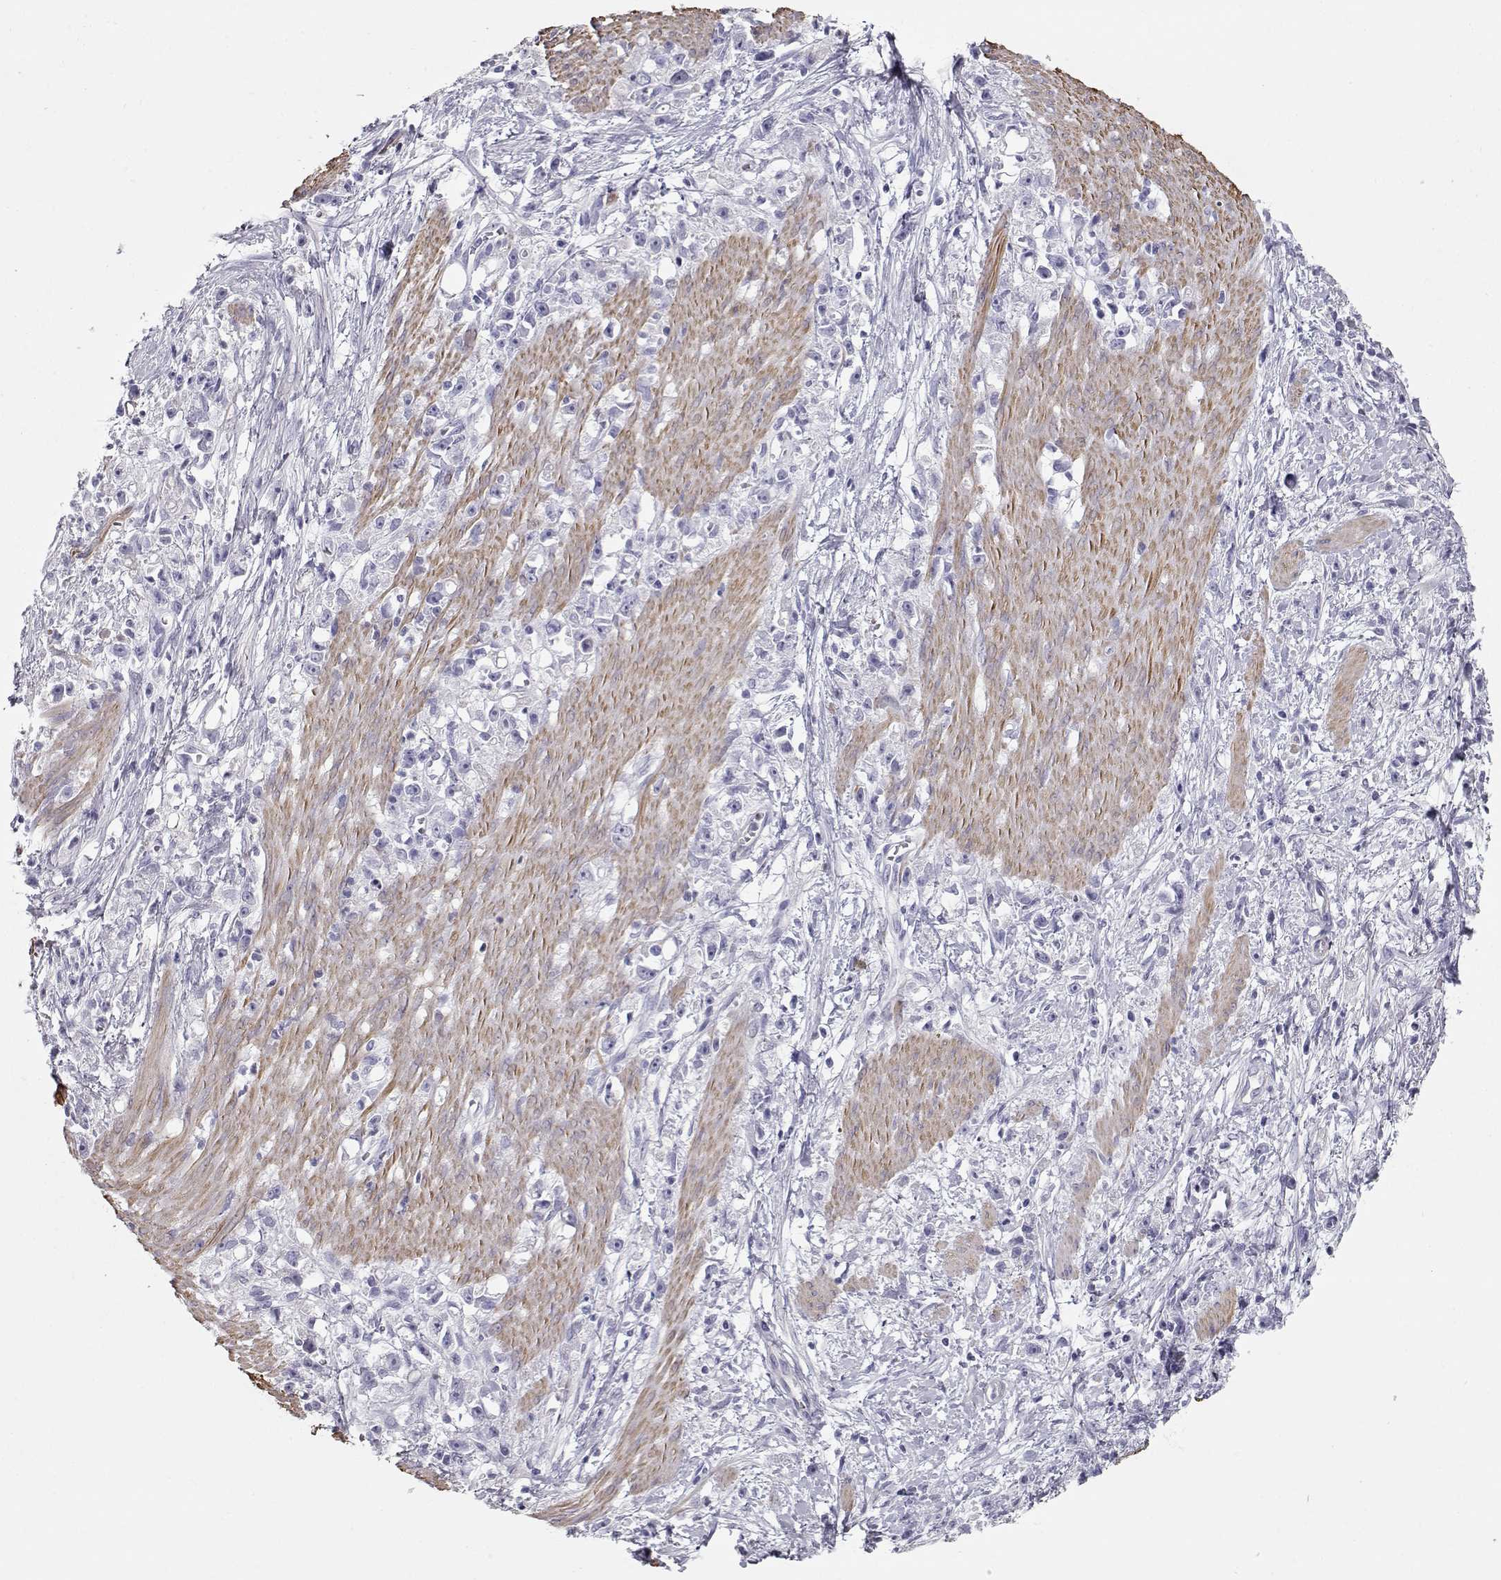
{"staining": {"intensity": "negative", "quantity": "none", "location": "none"}, "tissue": "stomach cancer", "cell_type": "Tumor cells", "image_type": "cancer", "snomed": [{"axis": "morphology", "description": "Adenocarcinoma, NOS"}, {"axis": "topography", "description": "Stomach"}], "caption": "The IHC histopathology image has no significant staining in tumor cells of stomach cancer tissue.", "gene": "SLITRK3", "patient": {"sex": "female", "age": 59}}